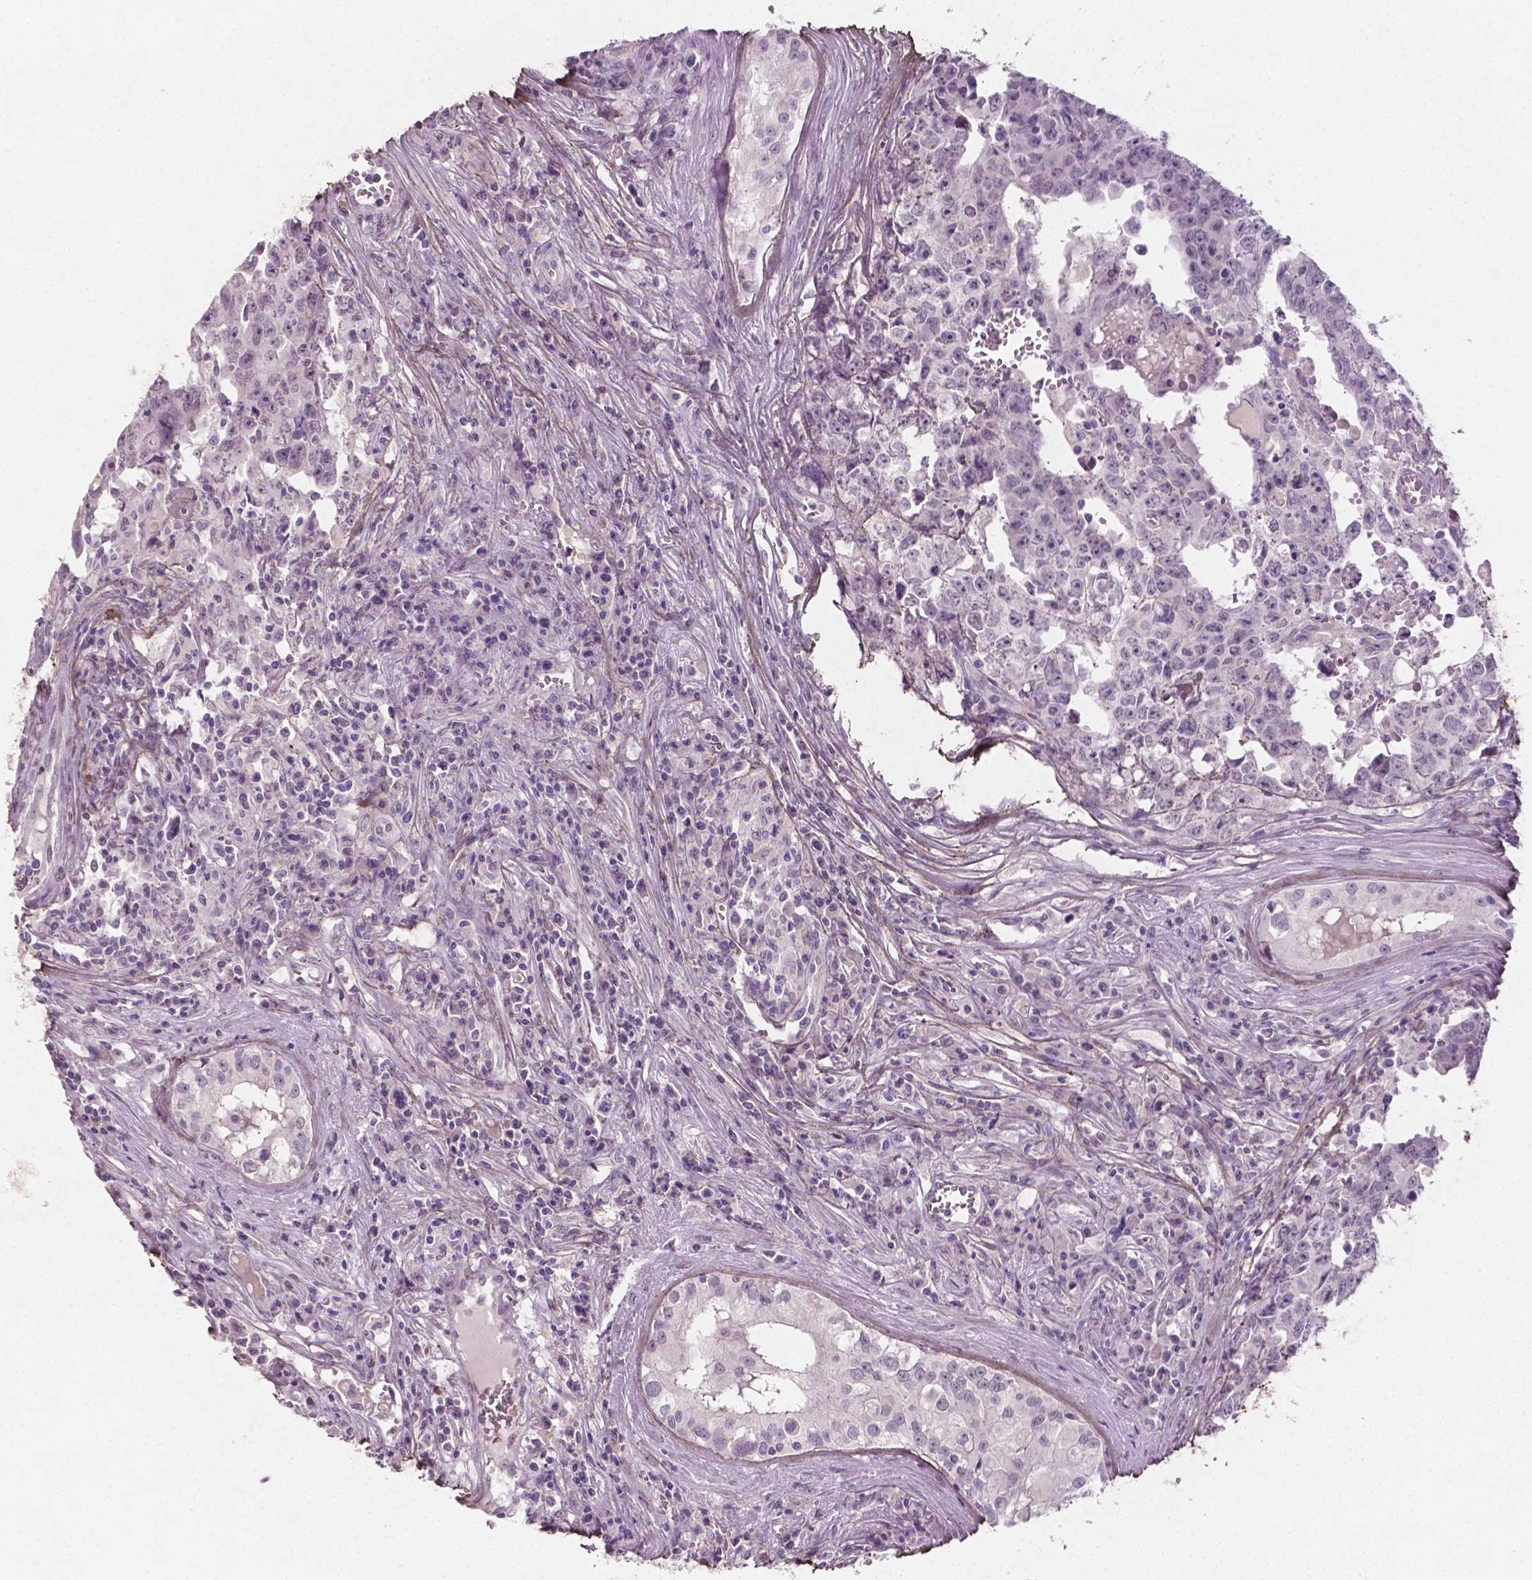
{"staining": {"intensity": "negative", "quantity": "none", "location": "none"}, "tissue": "testis cancer", "cell_type": "Tumor cells", "image_type": "cancer", "snomed": [{"axis": "morphology", "description": "Carcinoma, Embryonal, NOS"}, {"axis": "topography", "description": "Testis"}], "caption": "This histopathology image is of testis cancer stained with immunohistochemistry to label a protein in brown with the nuclei are counter-stained blue. There is no positivity in tumor cells. Nuclei are stained in blue.", "gene": "DLG2", "patient": {"sex": "male", "age": 22}}